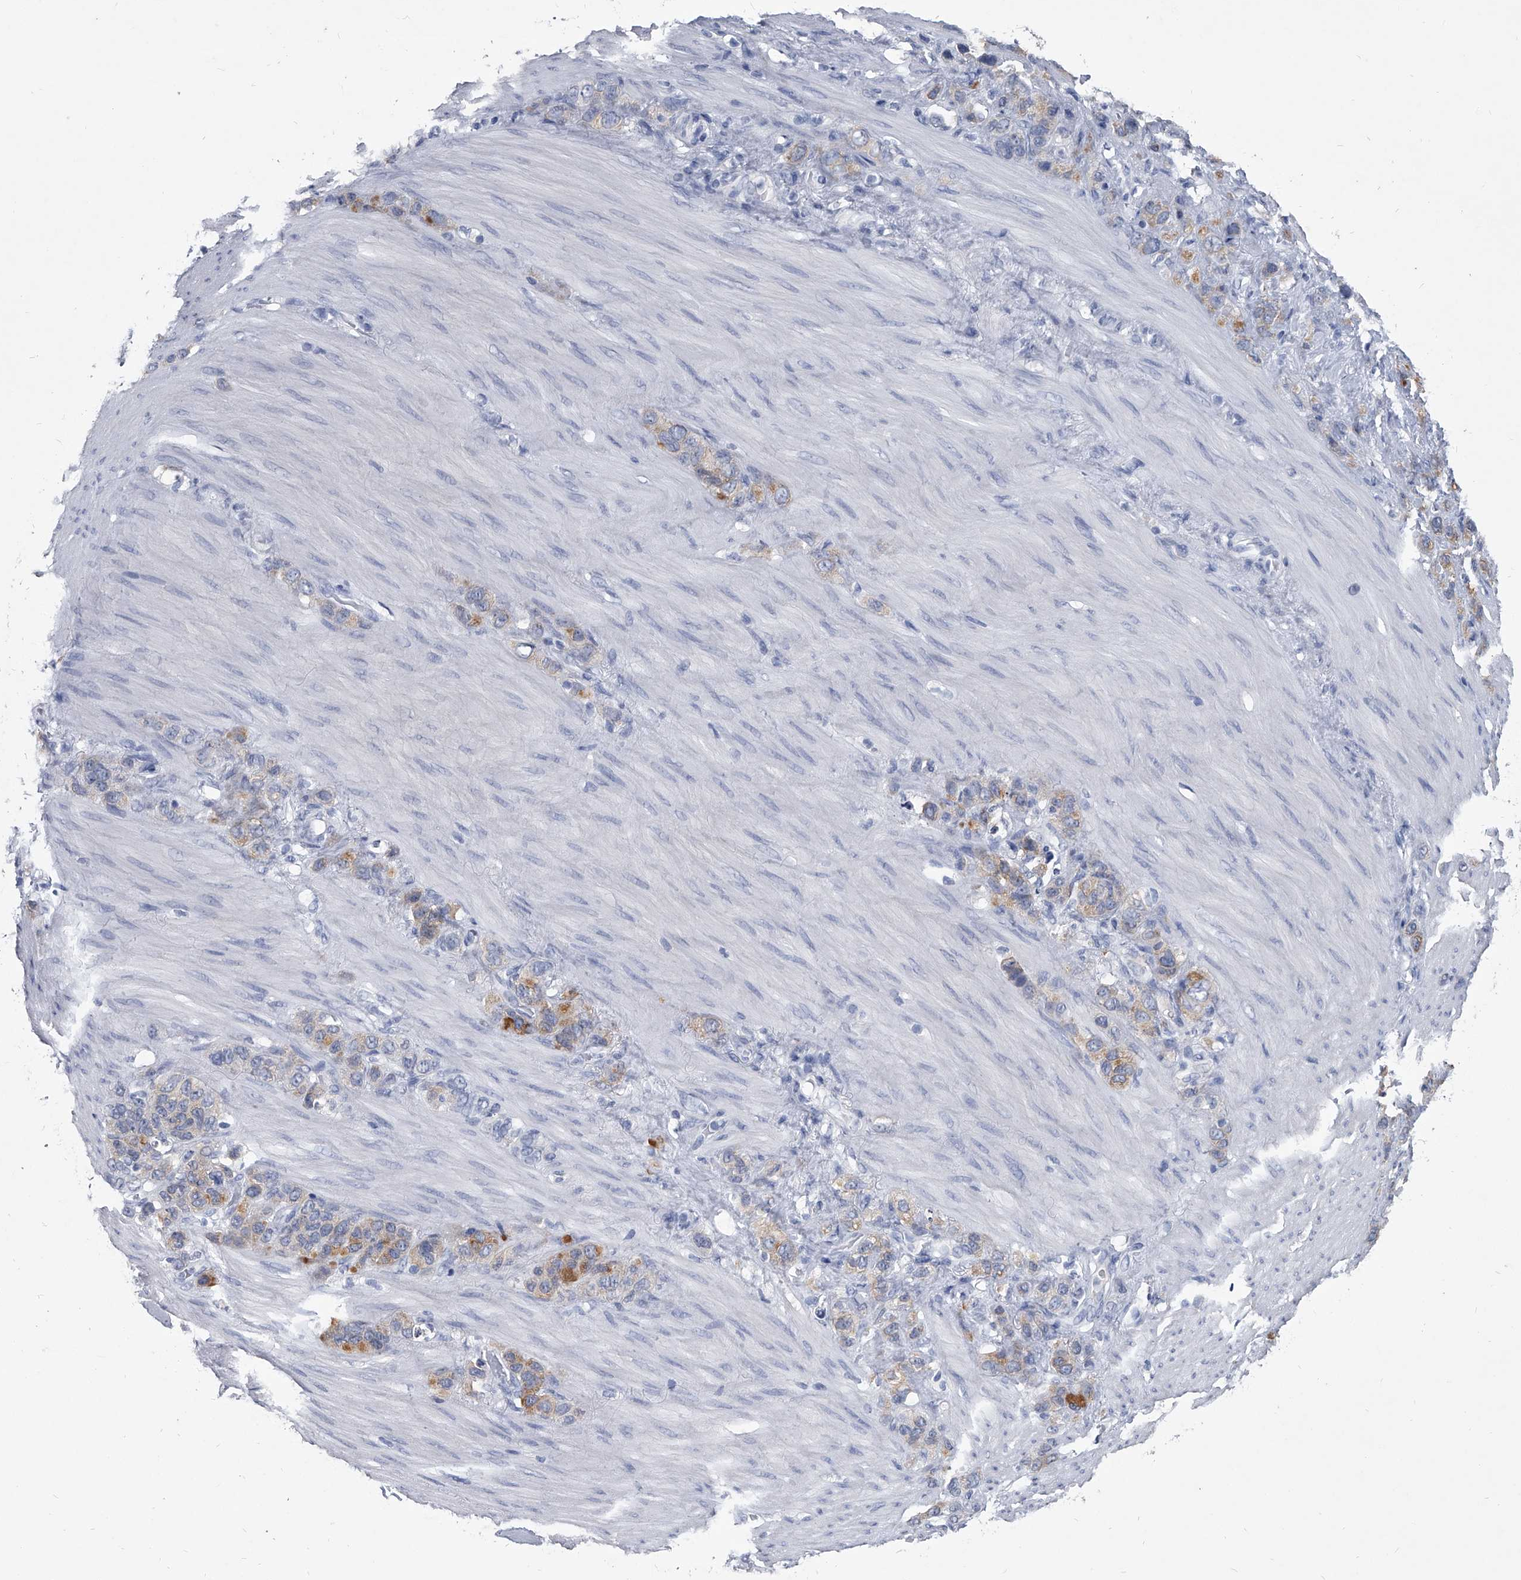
{"staining": {"intensity": "moderate", "quantity": "25%-75%", "location": "cytoplasmic/membranous"}, "tissue": "stomach cancer", "cell_type": "Tumor cells", "image_type": "cancer", "snomed": [{"axis": "morphology", "description": "Normal tissue, NOS"}, {"axis": "morphology", "description": "Adenocarcinoma, NOS"}, {"axis": "morphology", "description": "Adenocarcinoma, High grade"}, {"axis": "topography", "description": "Stomach, upper"}, {"axis": "topography", "description": "Stomach"}], "caption": "A photomicrograph of human adenocarcinoma (high-grade) (stomach) stained for a protein displays moderate cytoplasmic/membranous brown staining in tumor cells. (DAB = brown stain, brightfield microscopy at high magnification).", "gene": "BCAS1", "patient": {"sex": "female", "age": 65}}